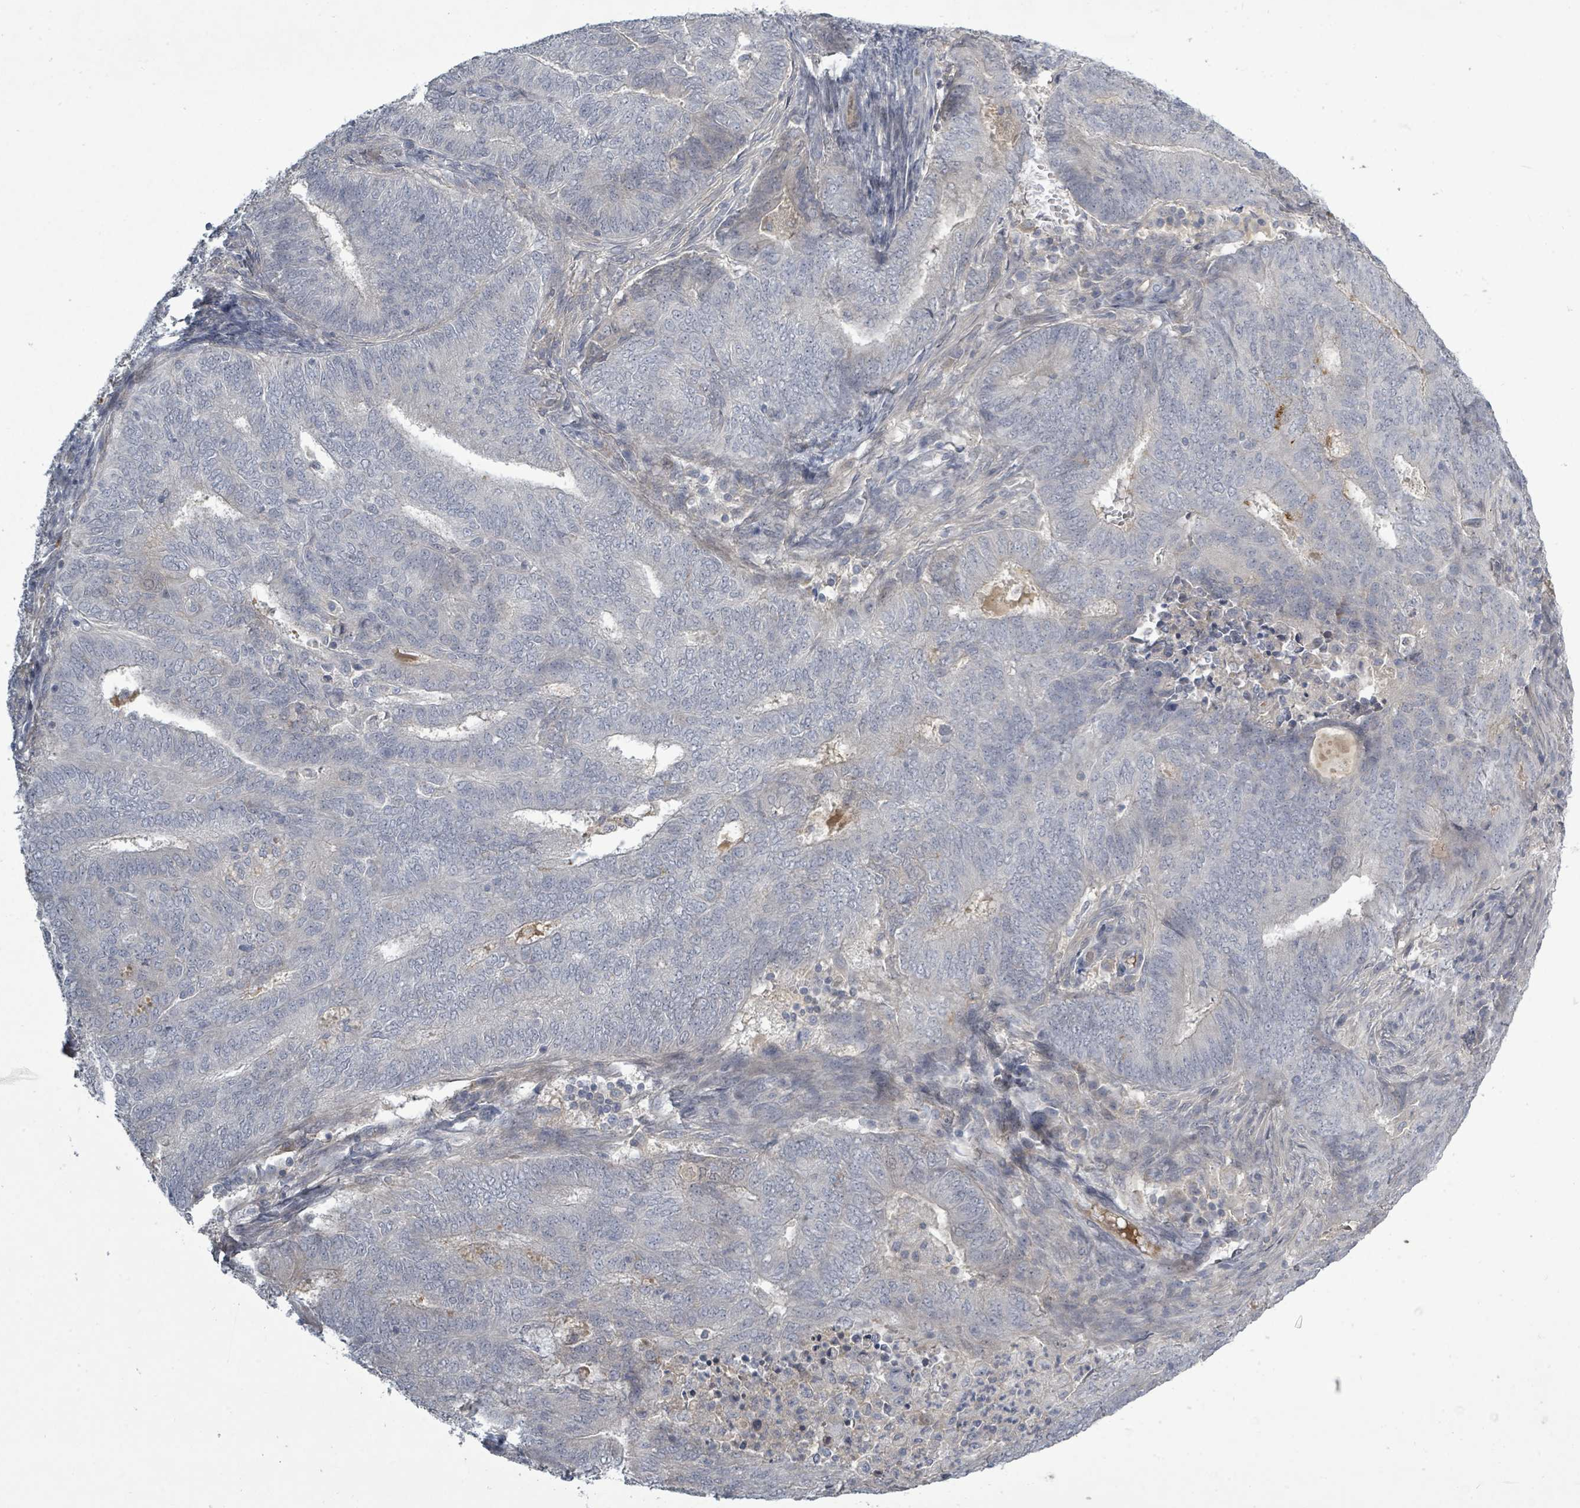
{"staining": {"intensity": "negative", "quantity": "none", "location": "none"}, "tissue": "endometrial cancer", "cell_type": "Tumor cells", "image_type": "cancer", "snomed": [{"axis": "morphology", "description": "Adenocarcinoma, NOS"}, {"axis": "topography", "description": "Endometrium"}], "caption": "Immunohistochemical staining of human endometrial adenocarcinoma exhibits no significant positivity in tumor cells.", "gene": "LEFTY2", "patient": {"sex": "female", "age": 62}}